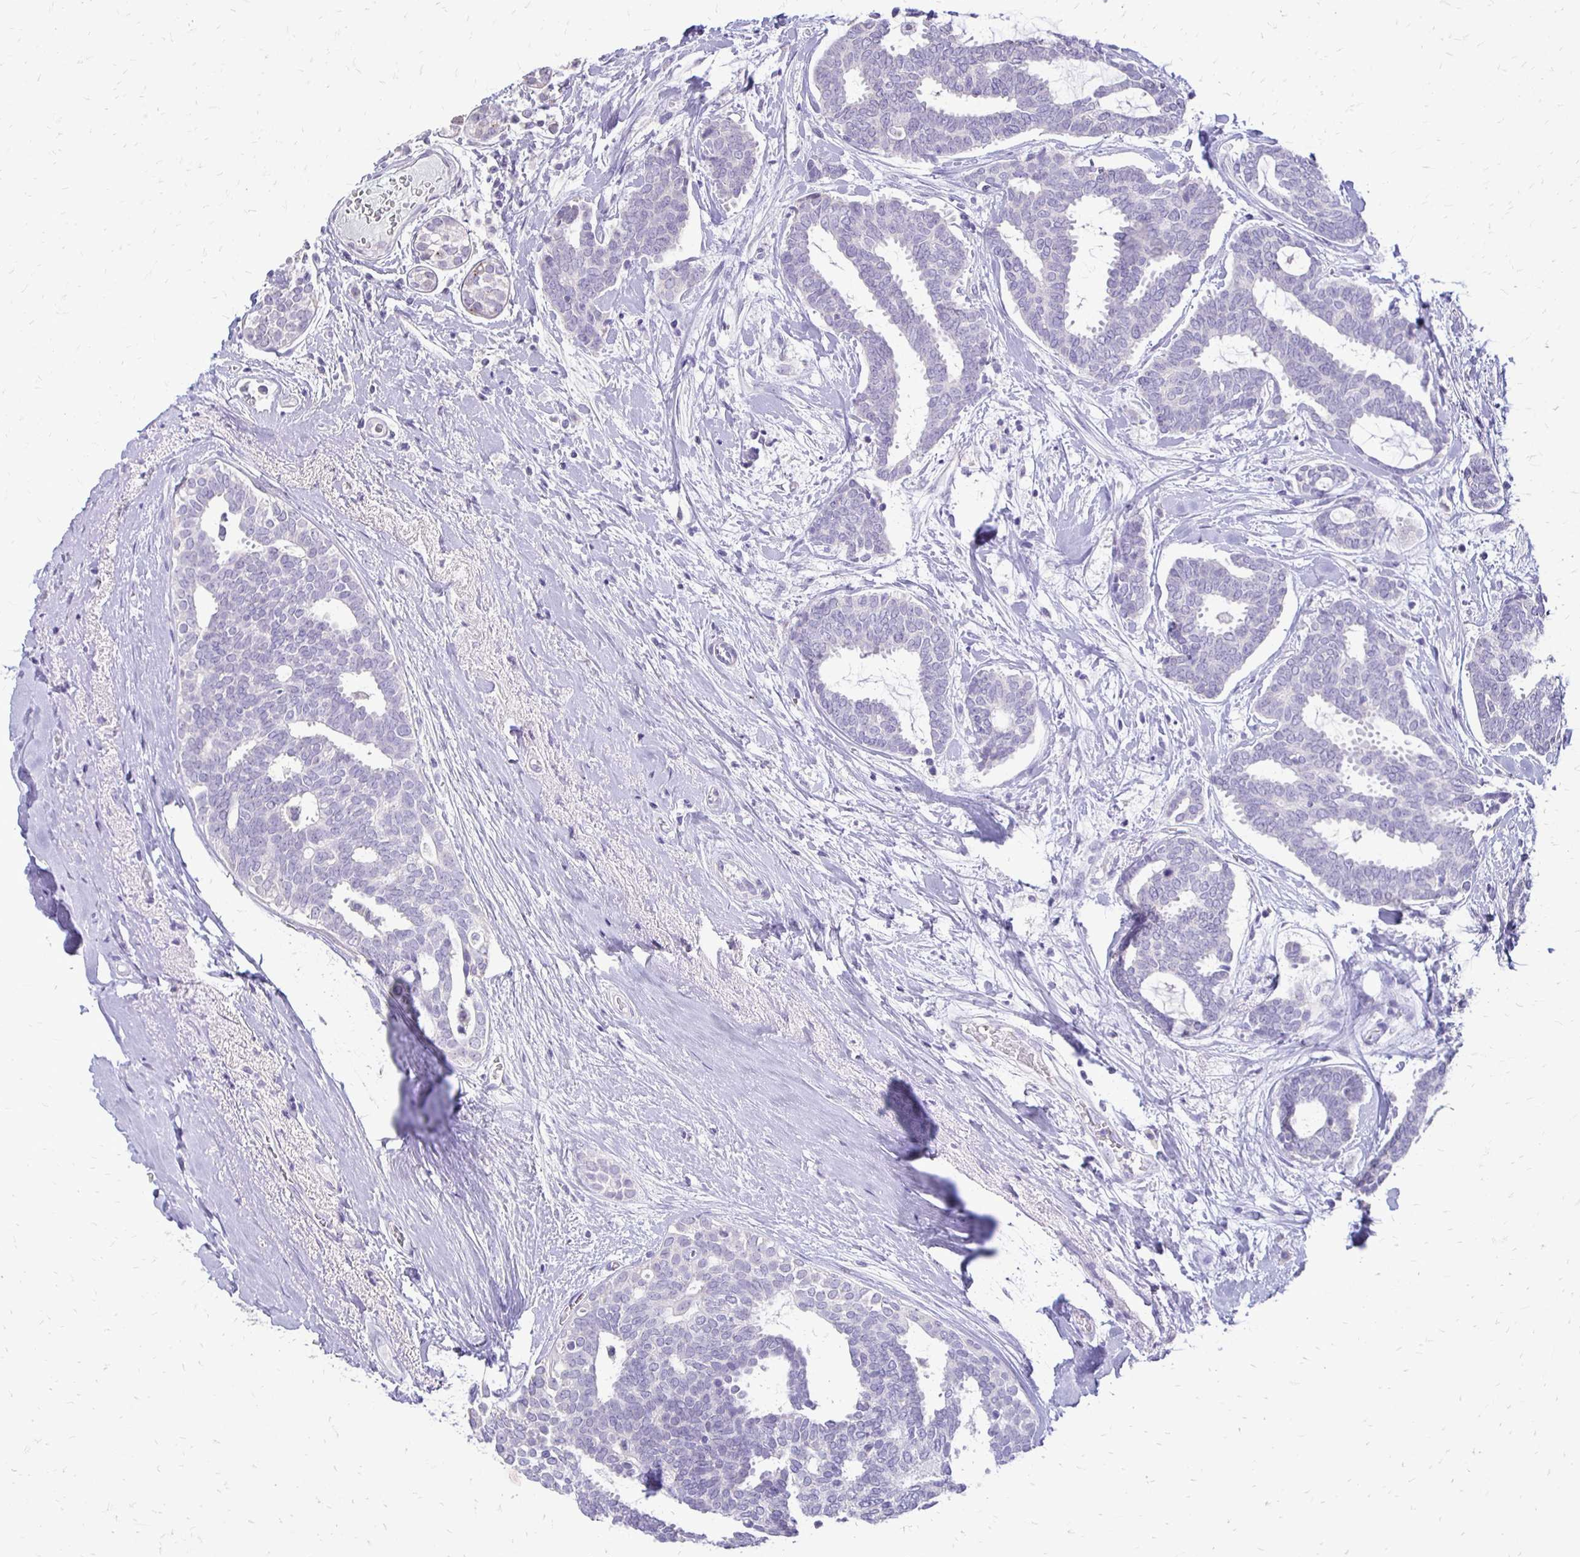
{"staining": {"intensity": "negative", "quantity": "none", "location": "none"}, "tissue": "breast cancer", "cell_type": "Tumor cells", "image_type": "cancer", "snomed": [{"axis": "morphology", "description": "Intraductal carcinoma, in situ"}, {"axis": "morphology", "description": "Duct carcinoma"}, {"axis": "morphology", "description": "Lobular carcinoma, in situ"}, {"axis": "topography", "description": "Breast"}], "caption": "DAB (3,3'-diaminobenzidine) immunohistochemical staining of human breast cancer (lobular carcinoma in situ) displays no significant positivity in tumor cells. (DAB (3,3'-diaminobenzidine) immunohistochemistry (IHC) with hematoxylin counter stain).", "gene": "ALPG", "patient": {"sex": "female", "age": 44}}